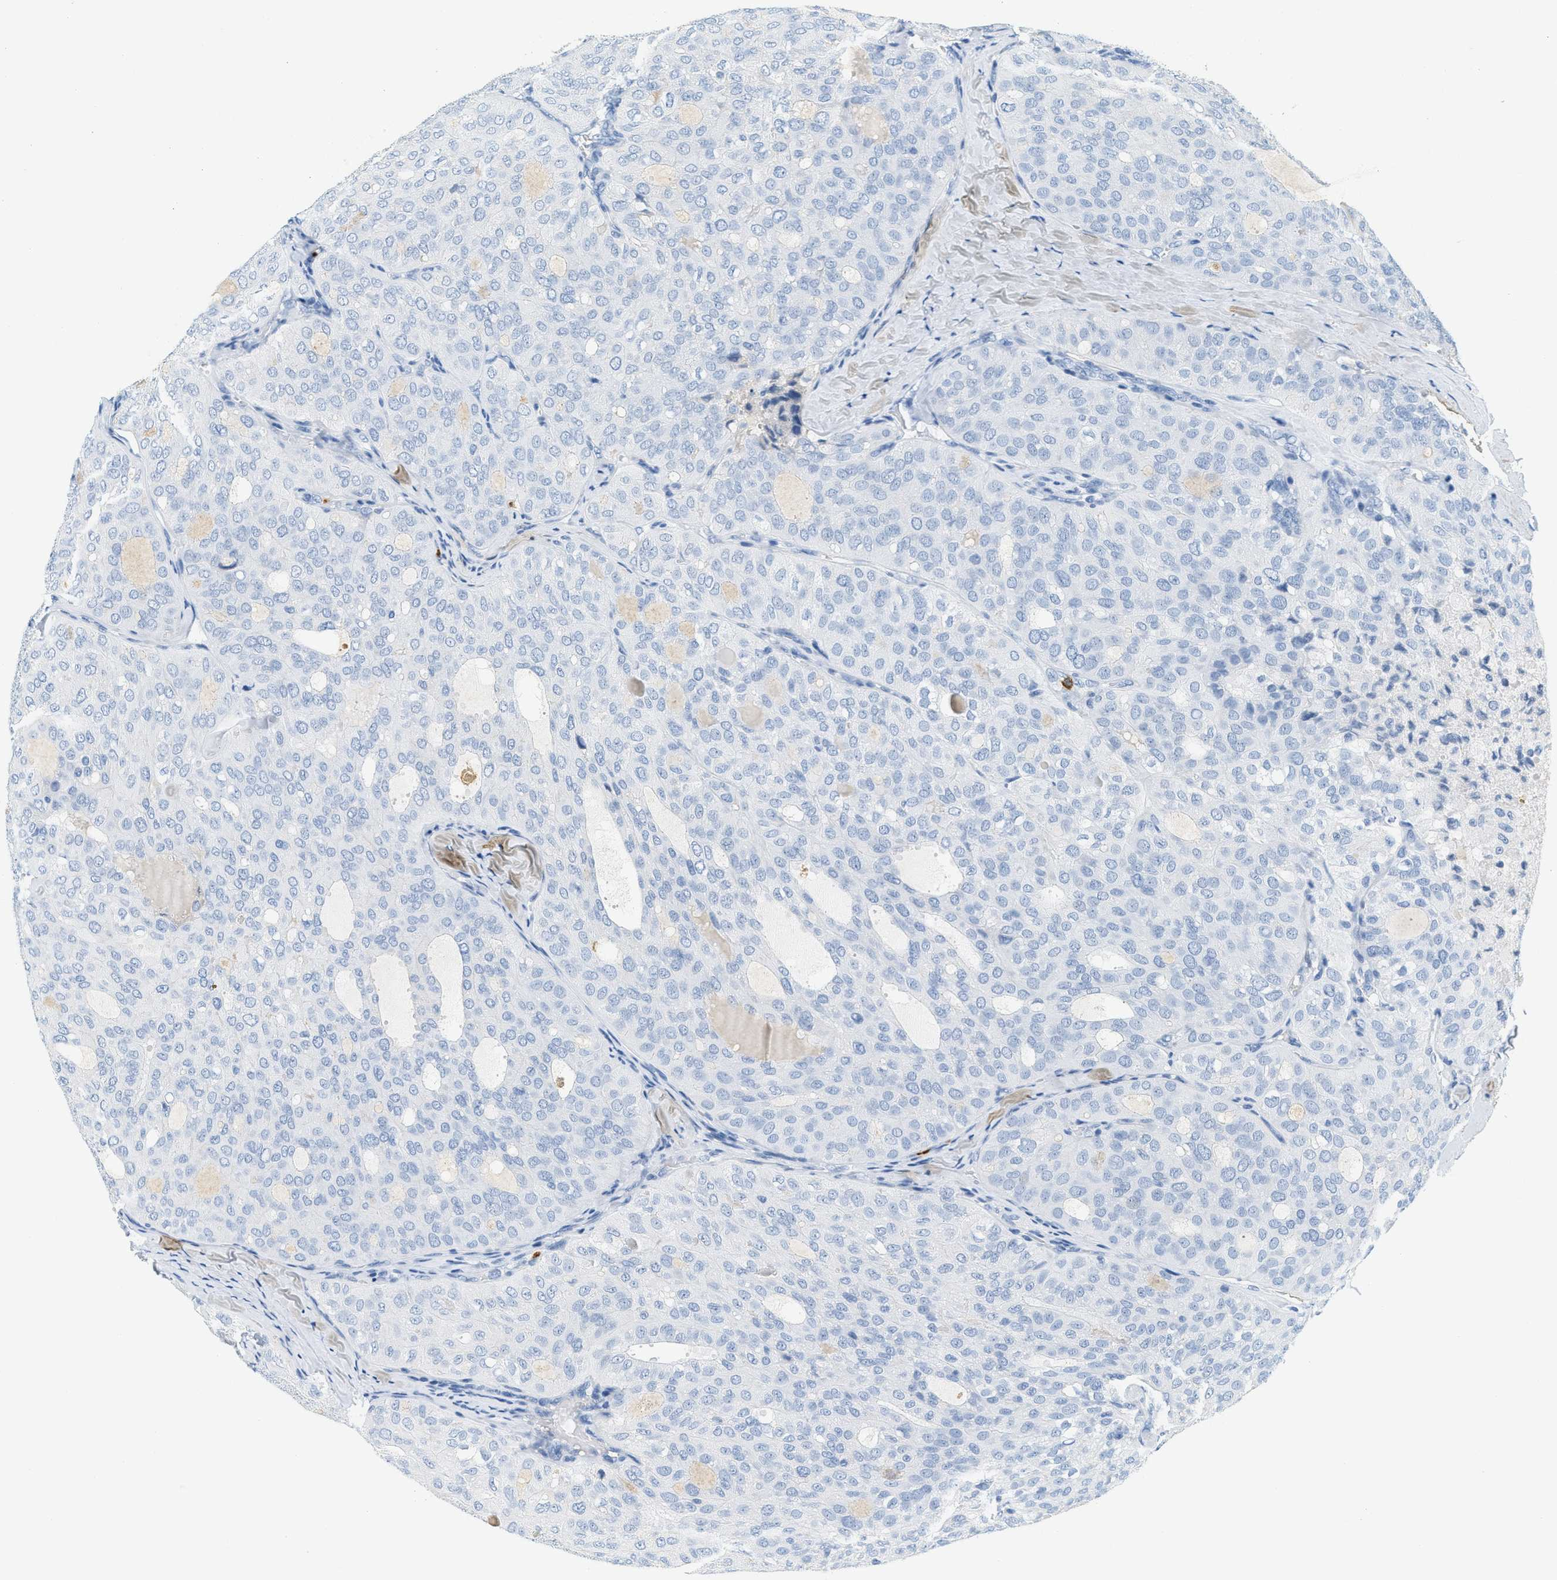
{"staining": {"intensity": "negative", "quantity": "none", "location": "none"}, "tissue": "thyroid cancer", "cell_type": "Tumor cells", "image_type": "cancer", "snomed": [{"axis": "morphology", "description": "Follicular adenoma carcinoma, NOS"}, {"axis": "topography", "description": "Thyroid gland"}], "caption": "DAB (3,3'-diaminobenzidine) immunohistochemical staining of follicular adenoma carcinoma (thyroid) reveals no significant positivity in tumor cells.", "gene": "LCN2", "patient": {"sex": "male", "age": 75}}